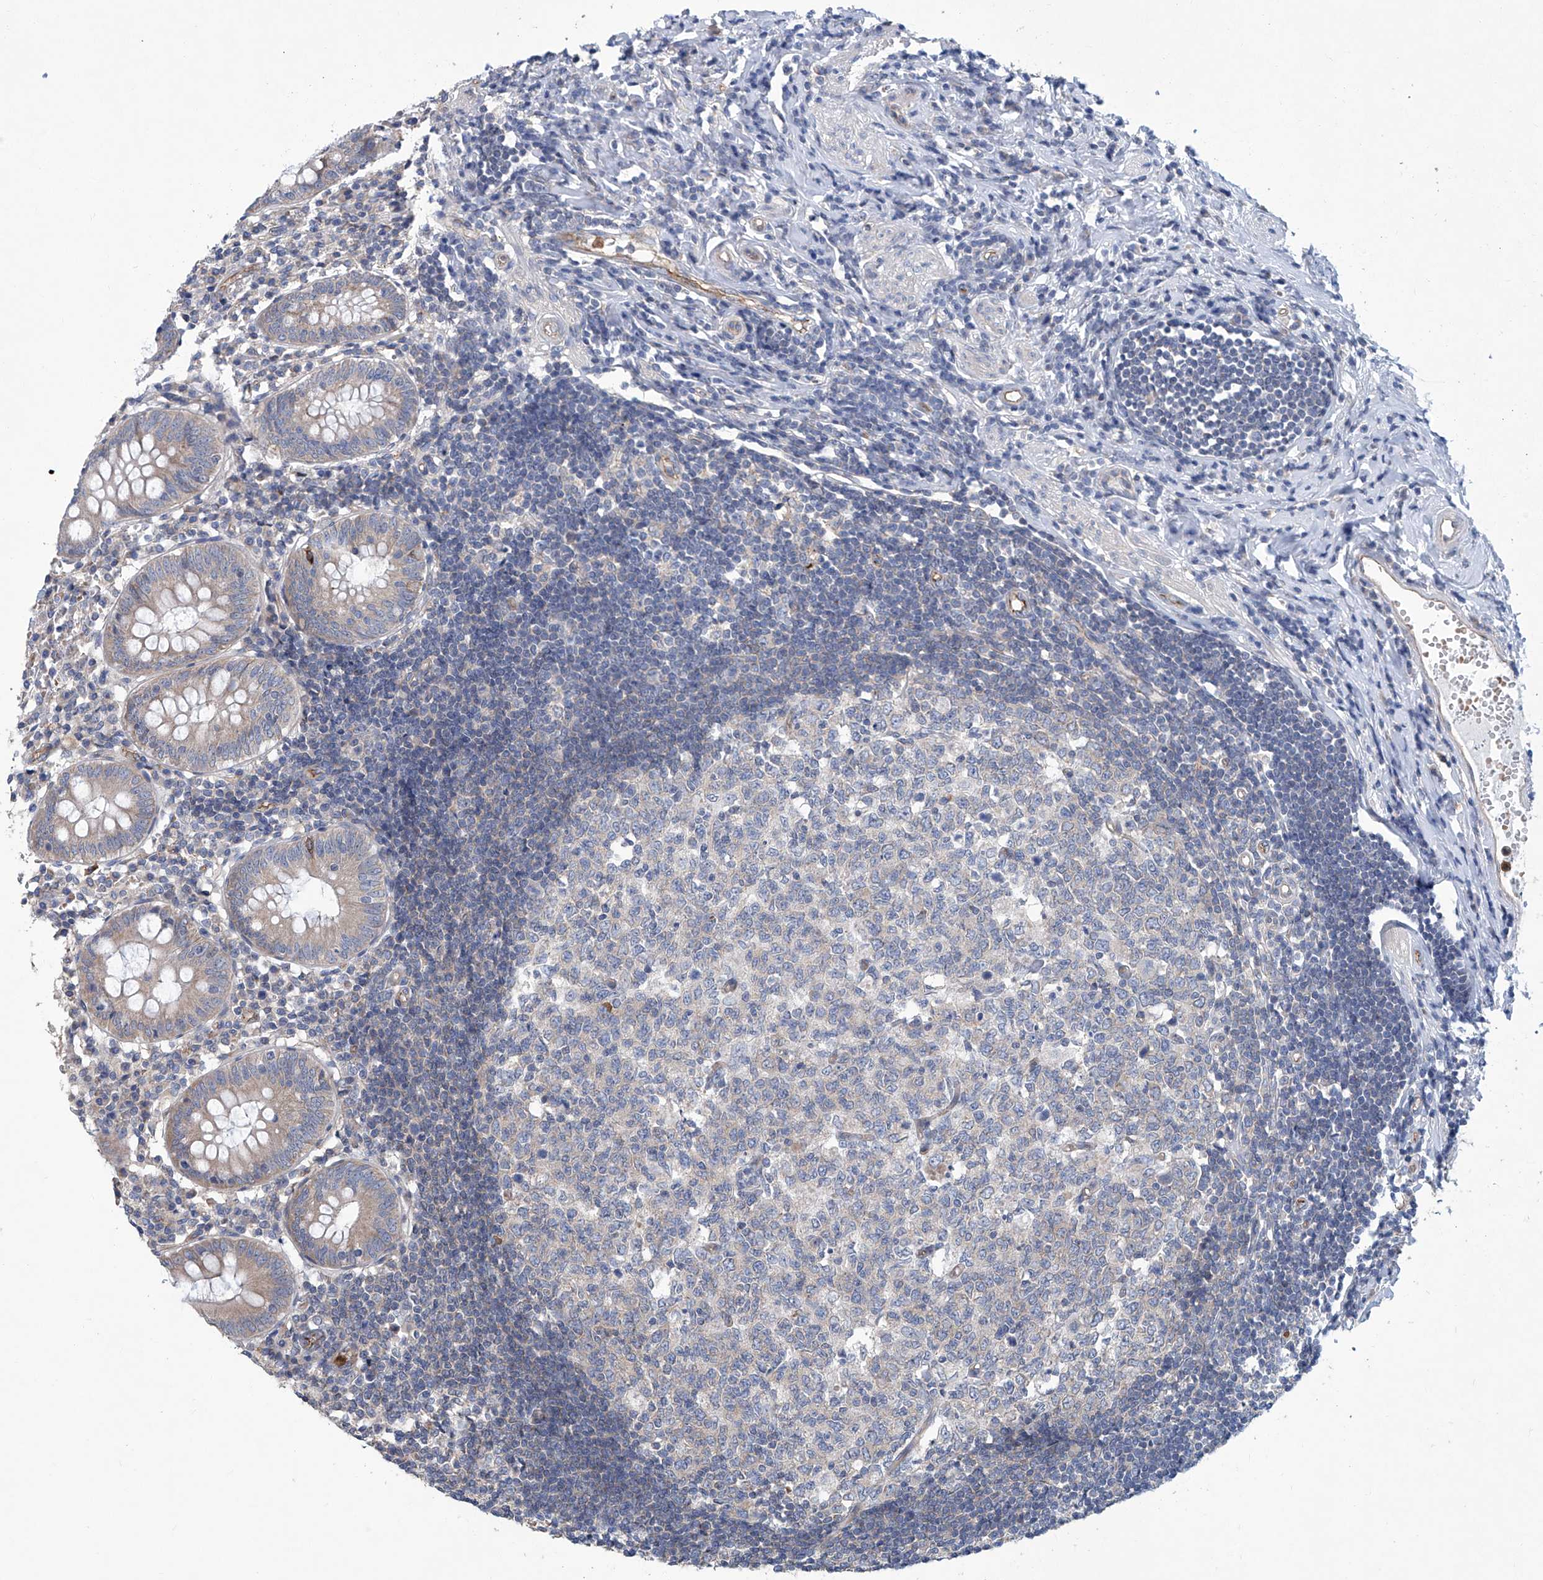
{"staining": {"intensity": "moderate", "quantity": "25%-75%", "location": "cytoplasmic/membranous"}, "tissue": "appendix", "cell_type": "Glandular cells", "image_type": "normal", "snomed": [{"axis": "morphology", "description": "Normal tissue, NOS"}, {"axis": "topography", "description": "Appendix"}], "caption": "This is a micrograph of IHC staining of unremarkable appendix, which shows moderate positivity in the cytoplasmic/membranous of glandular cells.", "gene": "EIF2D", "patient": {"sex": "female", "age": 54}}